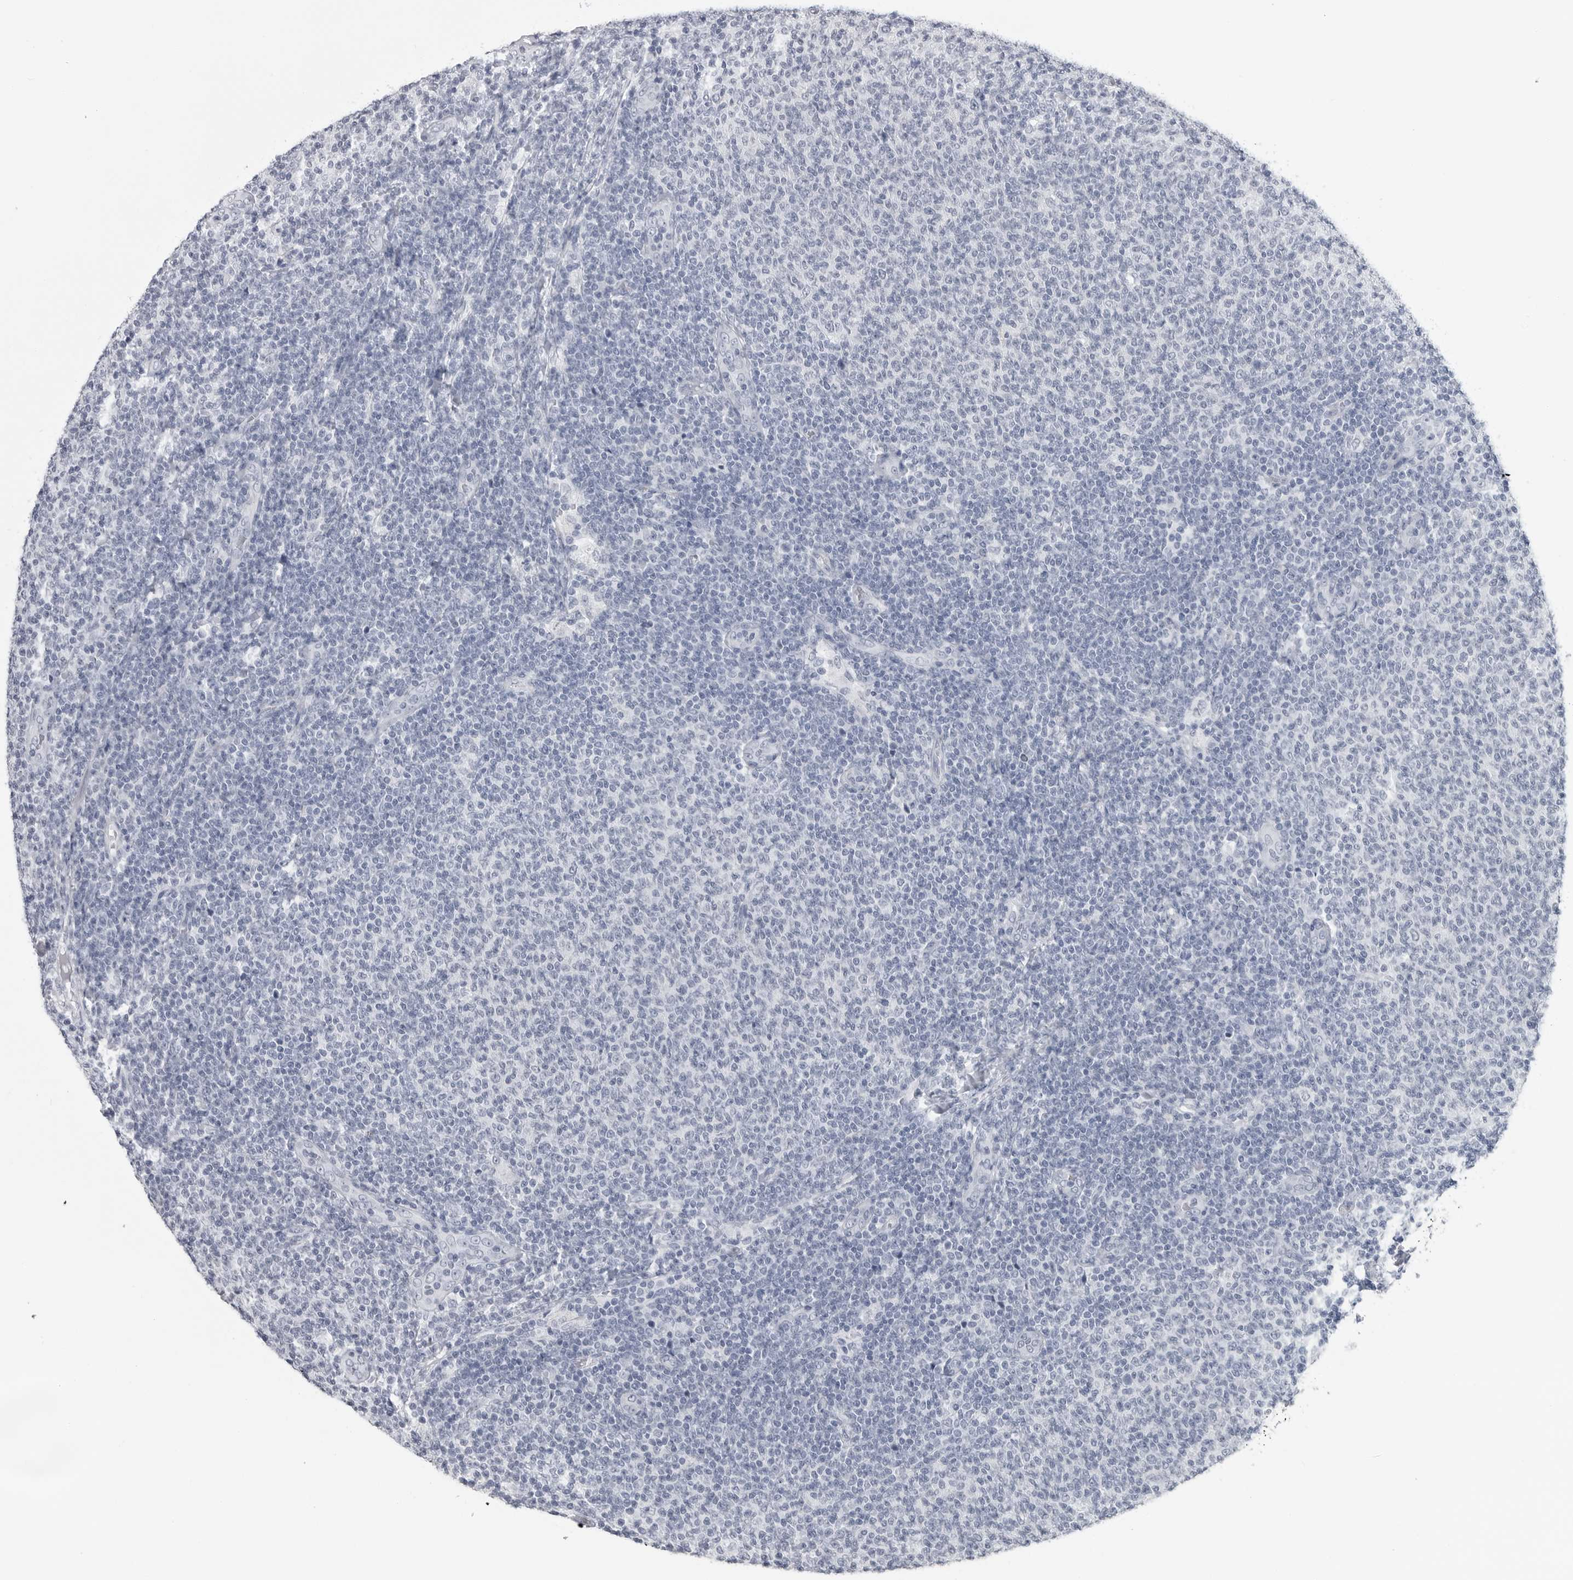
{"staining": {"intensity": "negative", "quantity": "none", "location": "none"}, "tissue": "lymphoma", "cell_type": "Tumor cells", "image_type": "cancer", "snomed": [{"axis": "morphology", "description": "Malignant lymphoma, non-Hodgkin's type, Low grade"}, {"axis": "topography", "description": "Lymph node"}], "caption": "Immunohistochemical staining of human malignant lymphoma, non-Hodgkin's type (low-grade) demonstrates no significant expression in tumor cells. The staining was performed using DAB (3,3'-diaminobenzidine) to visualize the protein expression in brown, while the nuclei were stained in blue with hematoxylin (Magnification: 20x).", "gene": "PGA3", "patient": {"sex": "male", "age": 66}}